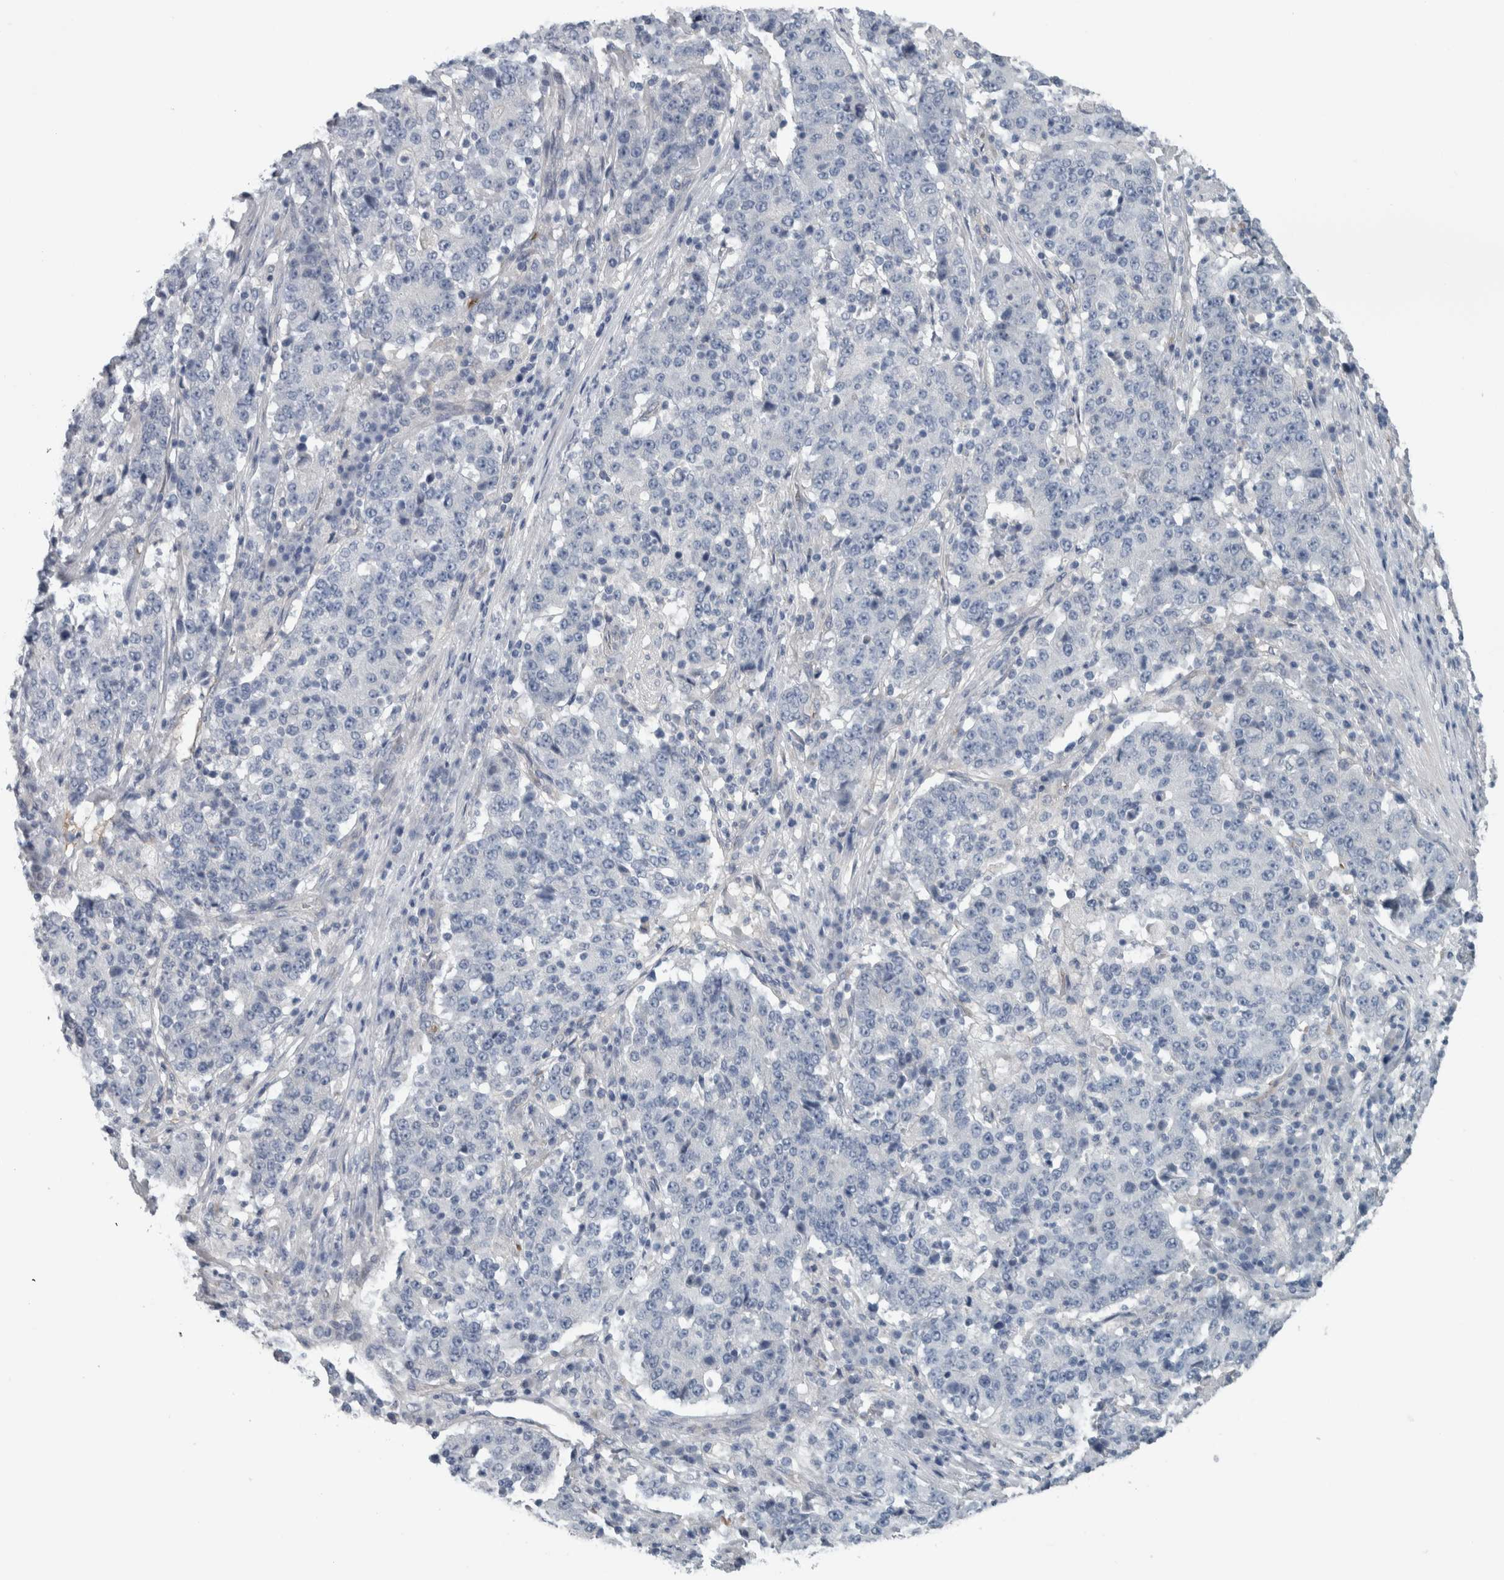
{"staining": {"intensity": "negative", "quantity": "none", "location": "none"}, "tissue": "stomach cancer", "cell_type": "Tumor cells", "image_type": "cancer", "snomed": [{"axis": "morphology", "description": "Adenocarcinoma, NOS"}, {"axis": "topography", "description": "Stomach"}], "caption": "This is an immunohistochemistry histopathology image of stomach cancer (adenocarcinoma). There is no staining in tumor cells.", "gene": "SH3GL2", "patient": {"sex": "male", "age": 59}}